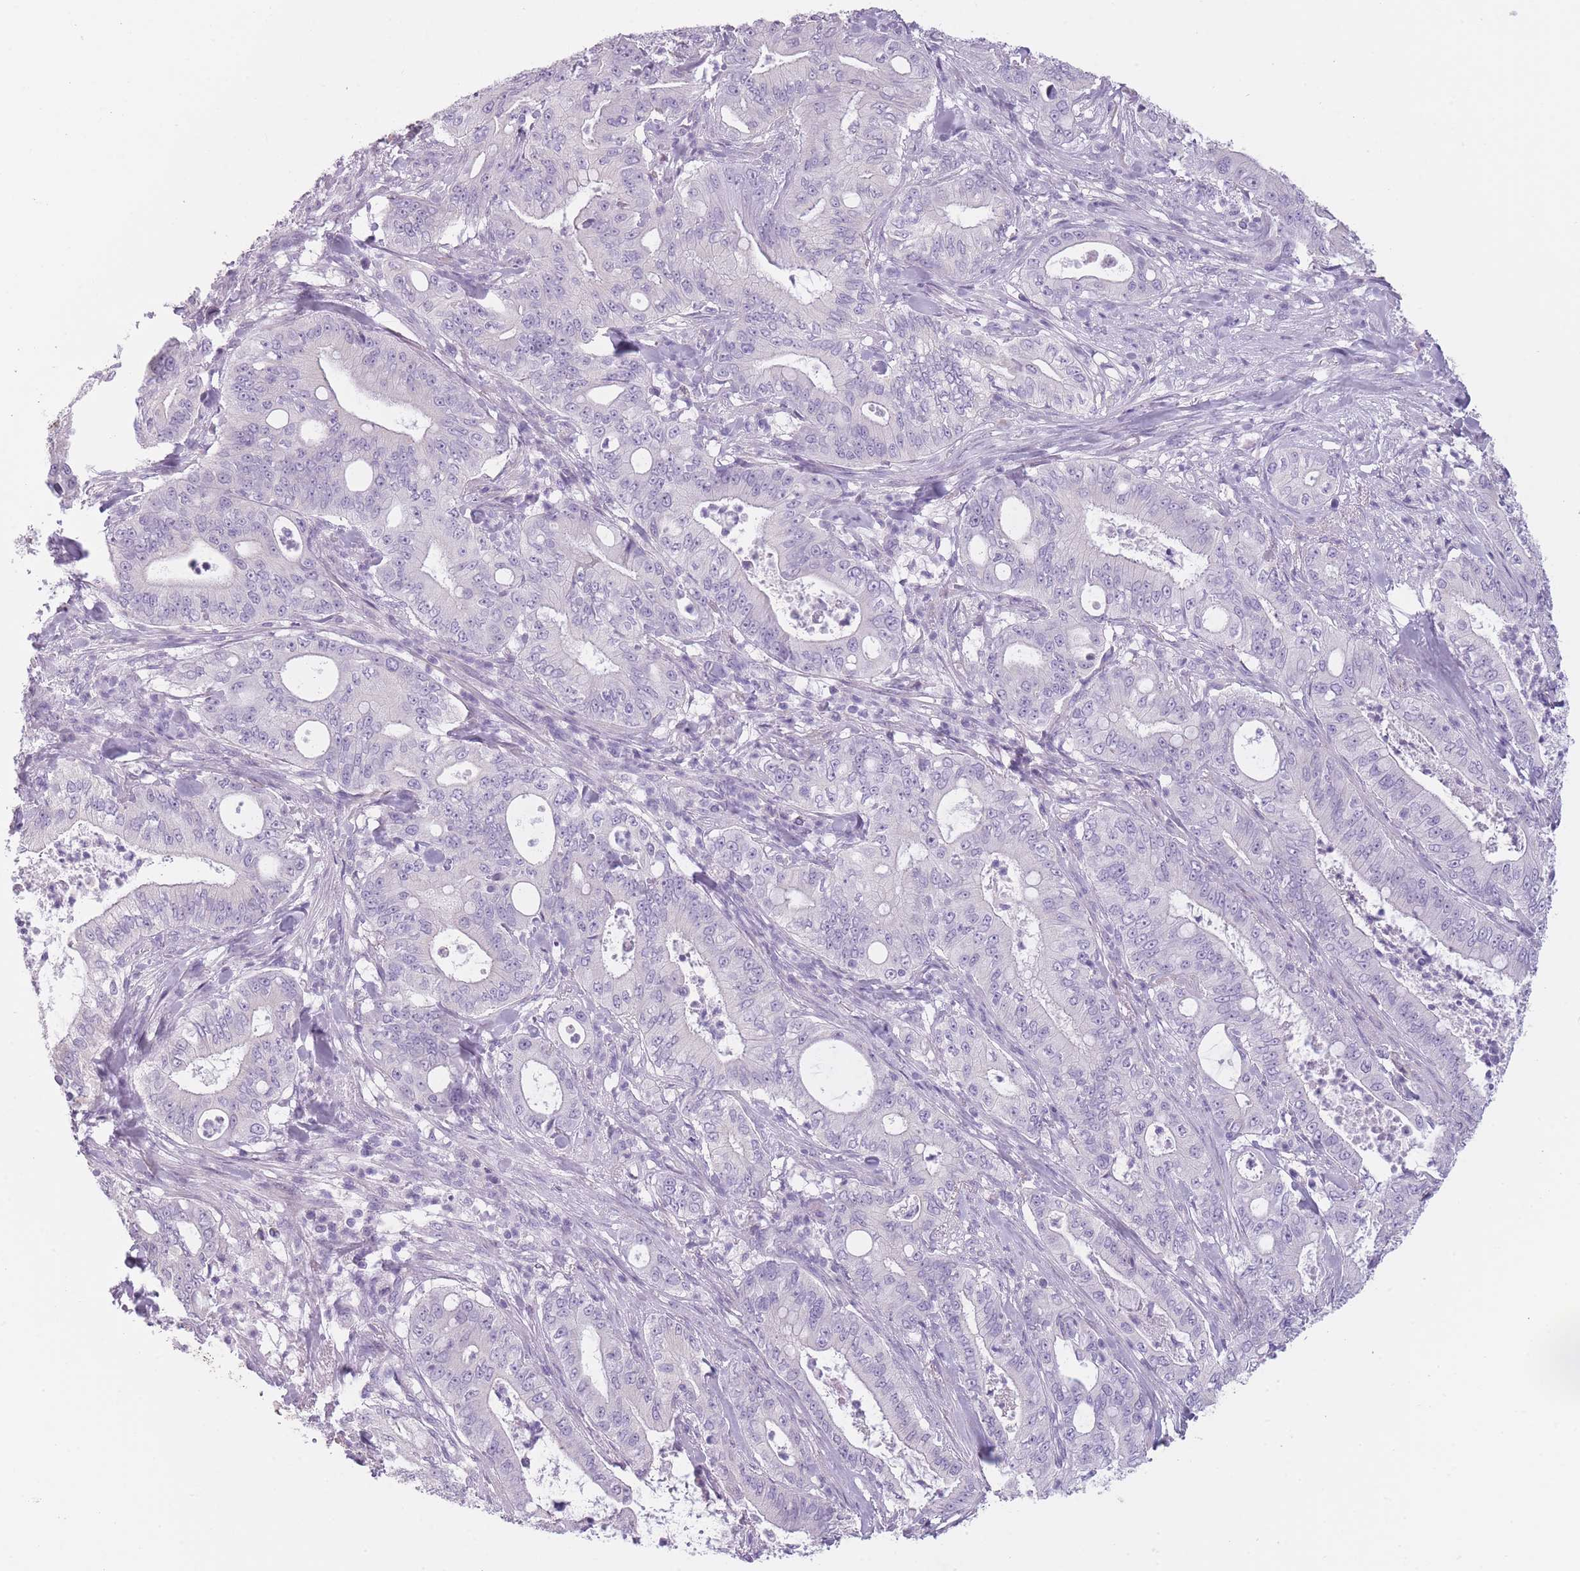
{"staining": {"intensity": "negative", "quantity": "none", "location": "none"}, "tissue": "pancreatic cancer", "cell_type": "Tumor cells", "image_type": "cancer", "snomed": [{"axis": "morphology", "description": "Adenocarcinoma, NOS"}, {"axis": "topography", "description": "Pancreas"}], "caption": "This photomicrograph is of pancreatic cancer (adenocarcinoma) stained with IHC to label a protein in brown with the nuclei are counter-stained blue. There is no expression in tumor cells.", "gene": "TMEM236", "patient": {"sex": "male", "age": 71}}